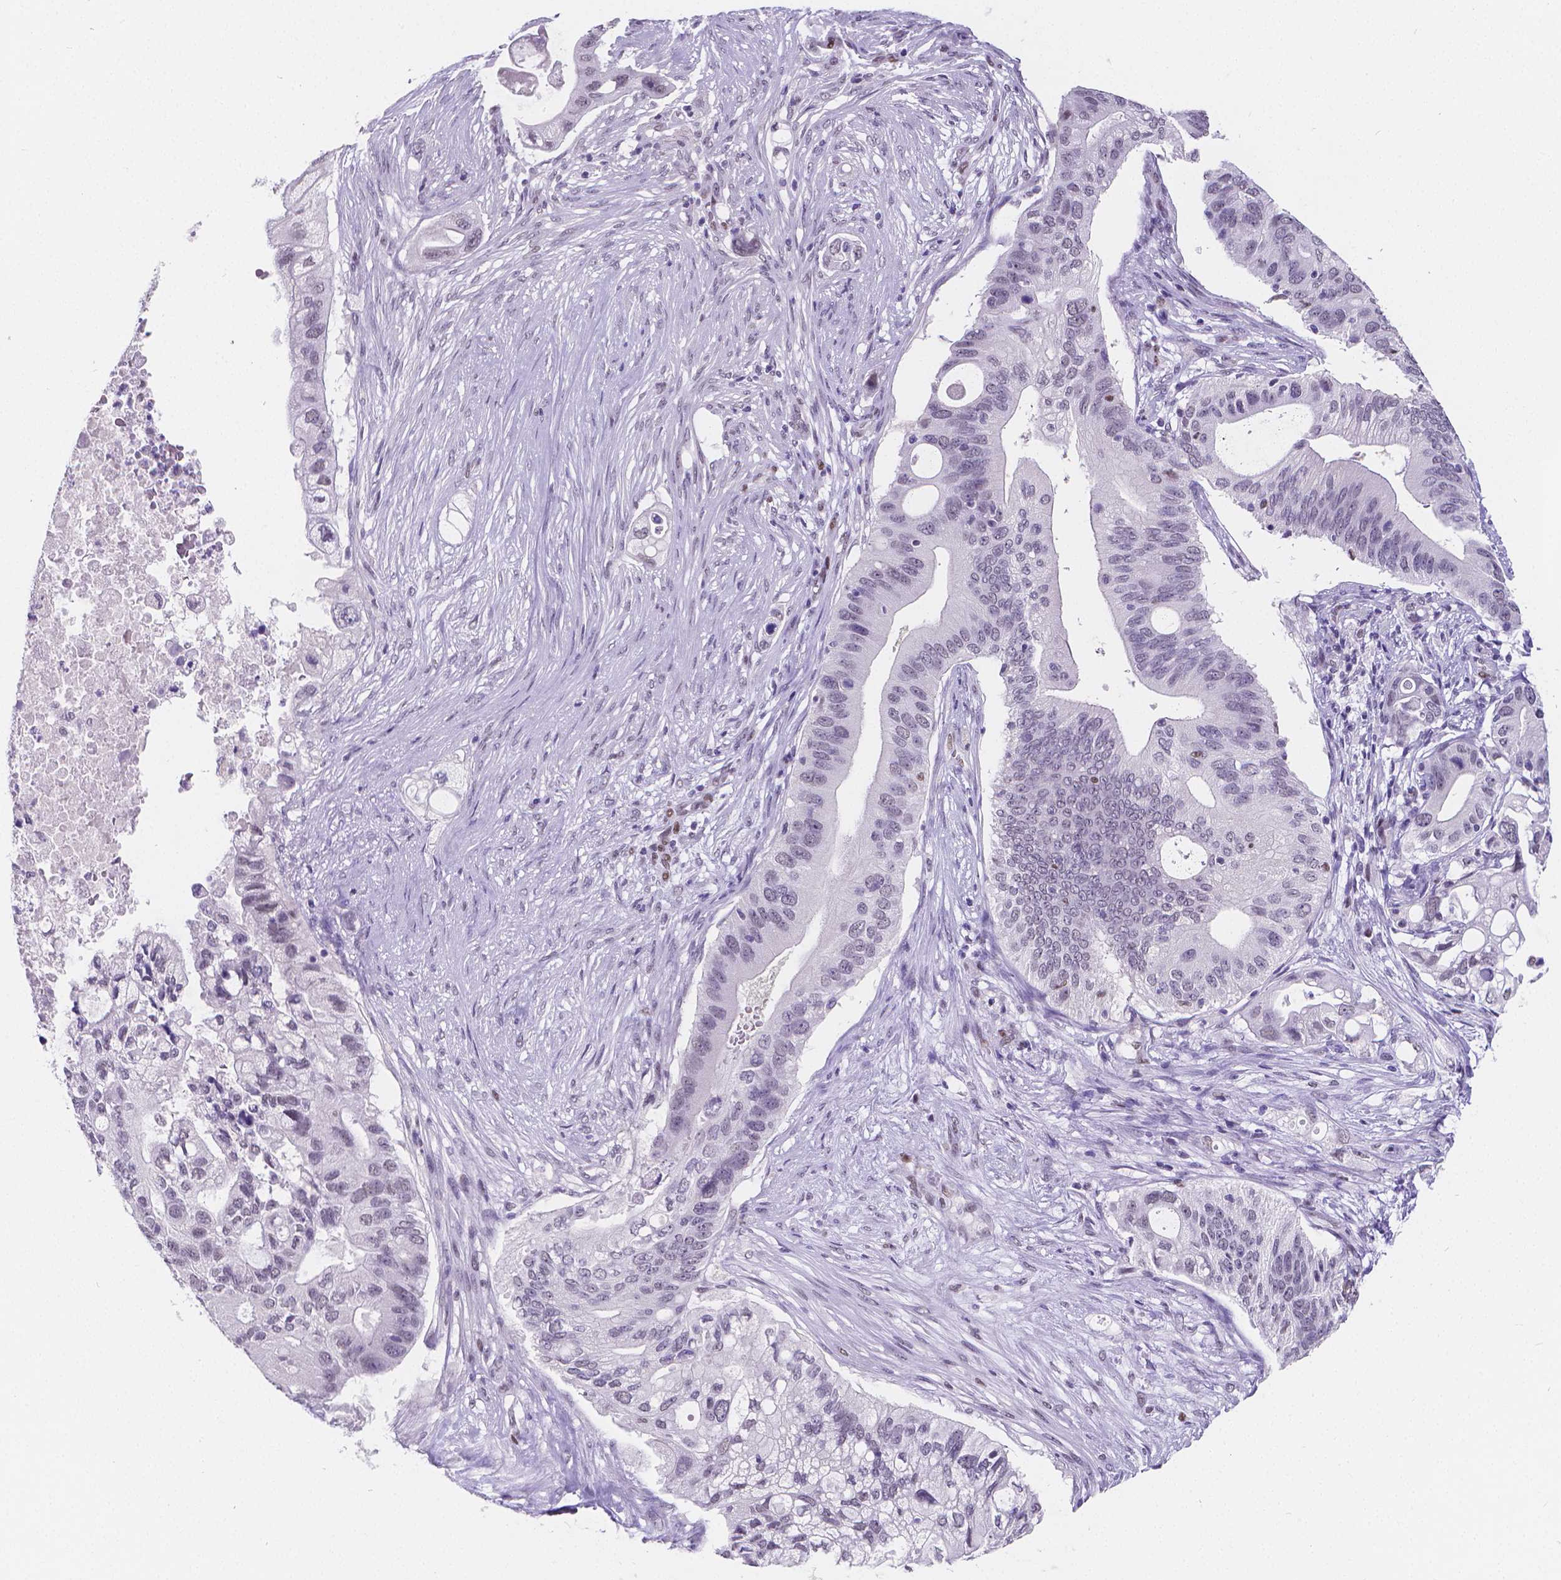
{"staining": {"intensity": "negative", "quantity": "none", "location": "none"}, "tissue": "pancreatic cancer", "cell_type": "Tumor cells", "image_type": "cancer", "snomed": [{"axis": "morphology", "description": "Adenocarcinoma, NOS"}, {"axis": "topography", "description": "Pancreas"}], "caption": "Tumor cells show no significant protein expression in pancreatic cancer.", "gene": "MEF2C", "patient": {"sex": "female", "age": 72}}